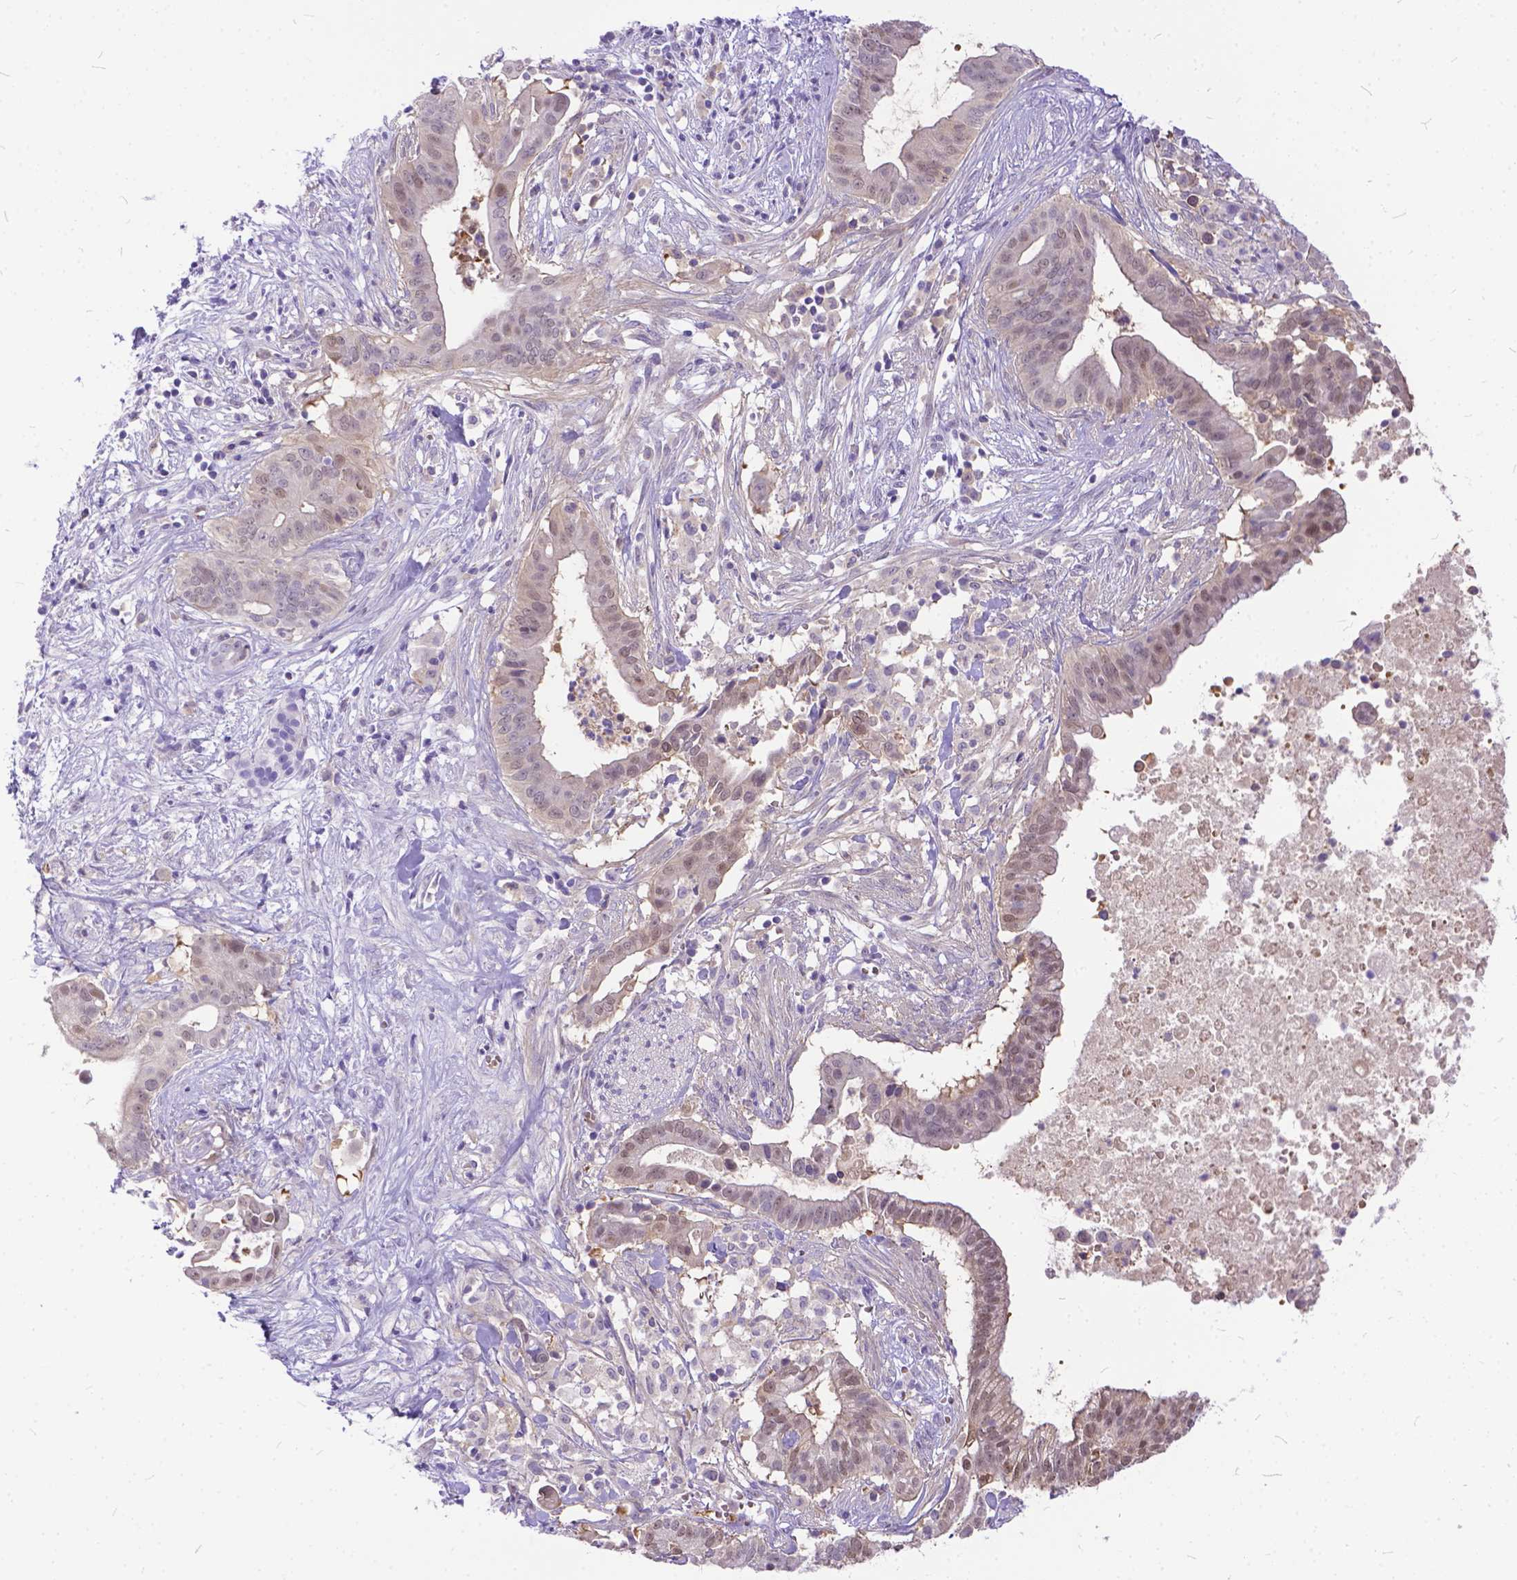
{"staining": {"intensity": "weak", "quantity": ">75%", "location": "cytoplasmic/membranous,nuclear"}, "tissue": "pancreatic cancer", "cell_type": "Tumor cells", "image_type": "cancer", "snomed": [{"axis": "morphology", "description": "Adenocarcinoma, NOS"}, {"axis": "topography", "description": "Pancreas"}], "caption": "This is a micrograph of IHC staining of pancreatic cancer, which shows weak staining in the cytoplasmic/membranous and nuclear of tumor cells.", "gene": "TMEM169", "patient": {"sex": "male", "age": 61}}